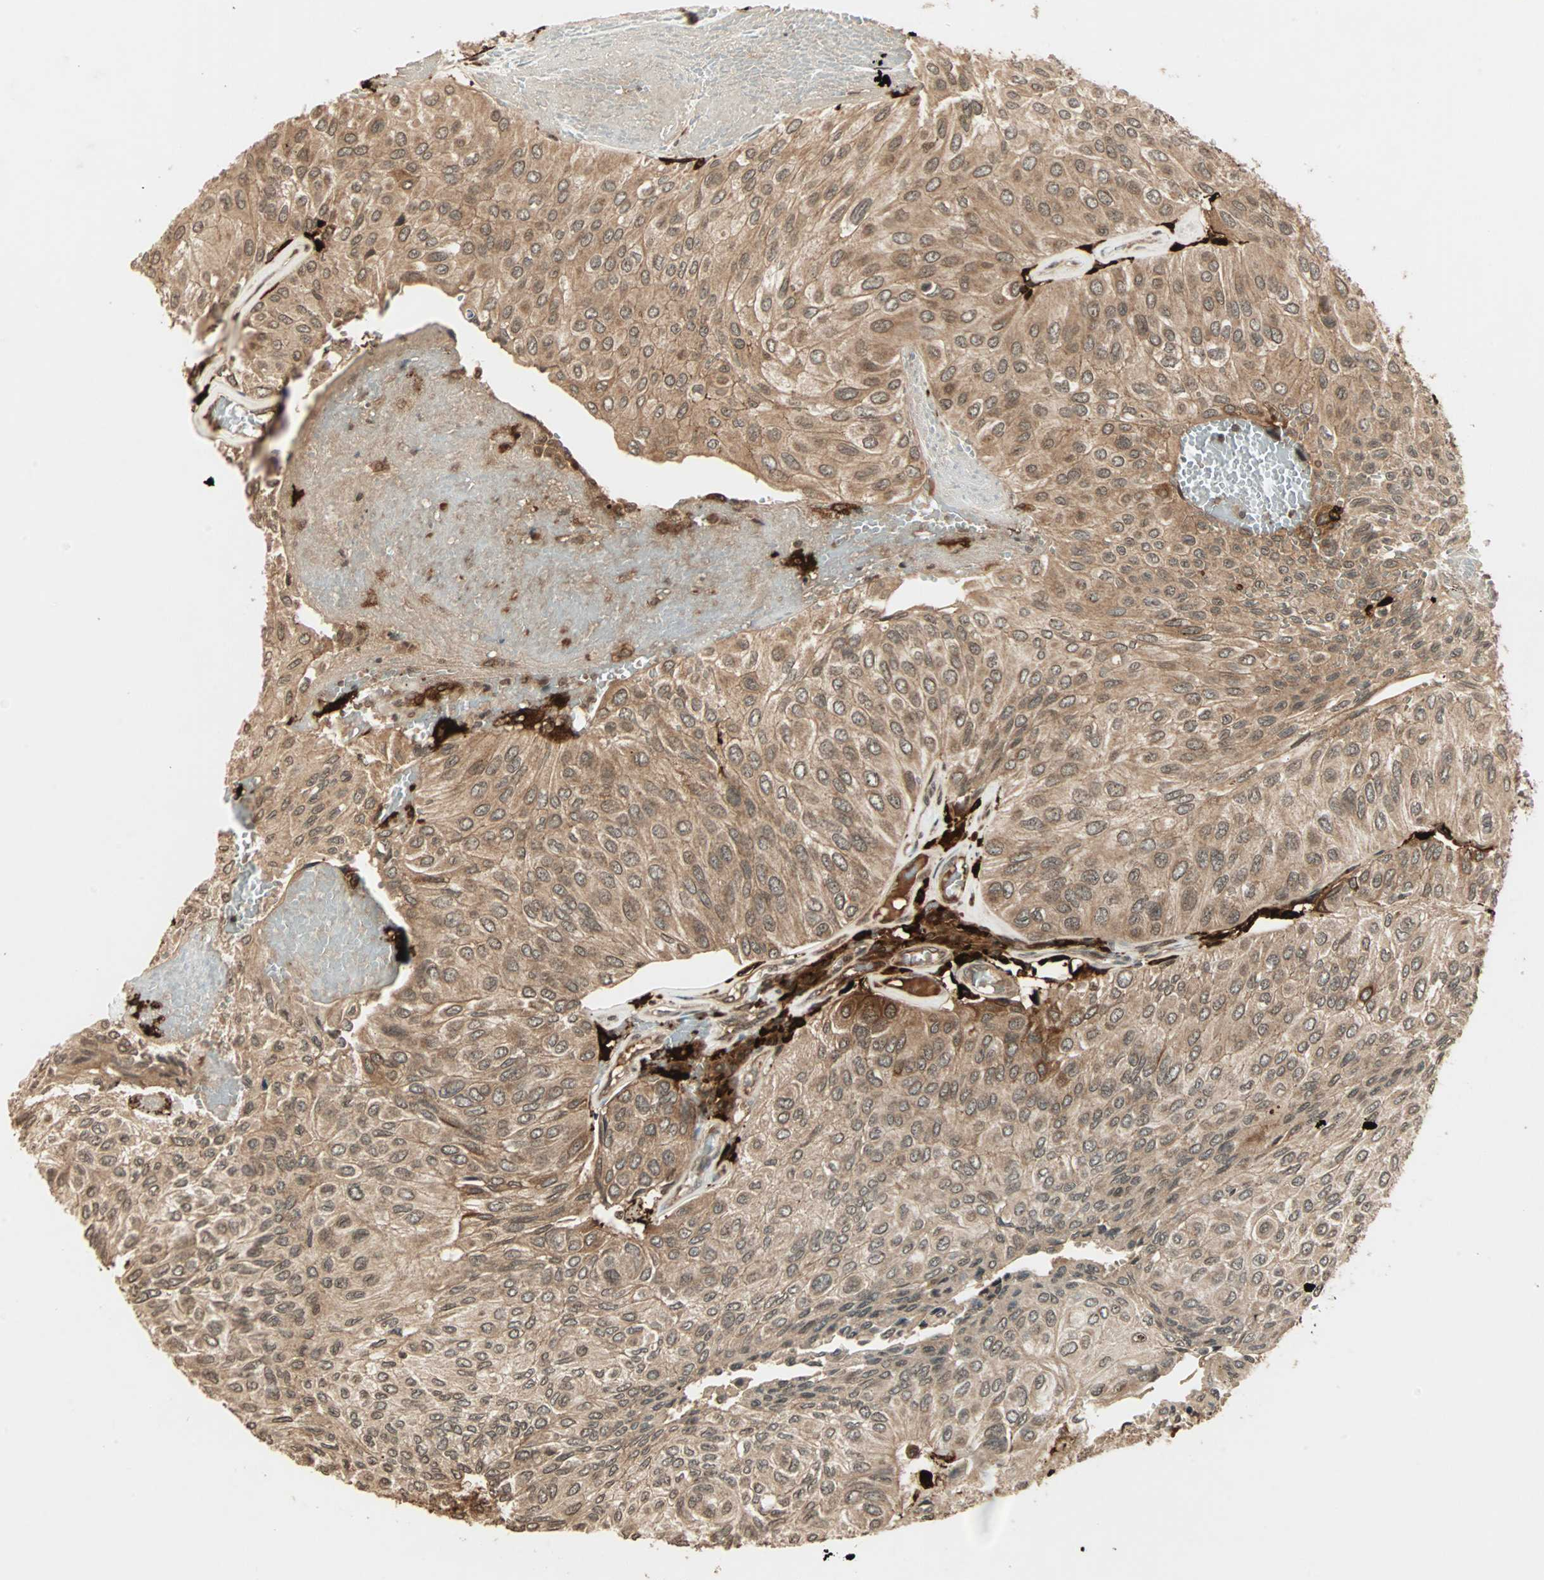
{"staining": {"intensity": "moderate", "quantity": ">75%", "location": "cytoplasmic/membranous"}, "tissue": "urothelial cancer", "cell_type": "Tumor cells", "image_type": "cancer", "snomed": [{"axis": "morphology", "description": "Urothelial carcinoma, High grade"}, {"axis": "topography", "description": "Urinary bladder"}], "caption": "Moderate cytoplasmic/membranous protein staining is identified in approximately >75% of tumor cells in urothelial cancer.", "gene": "RFFL", "patient": {"sex": "male", "age": 66}}